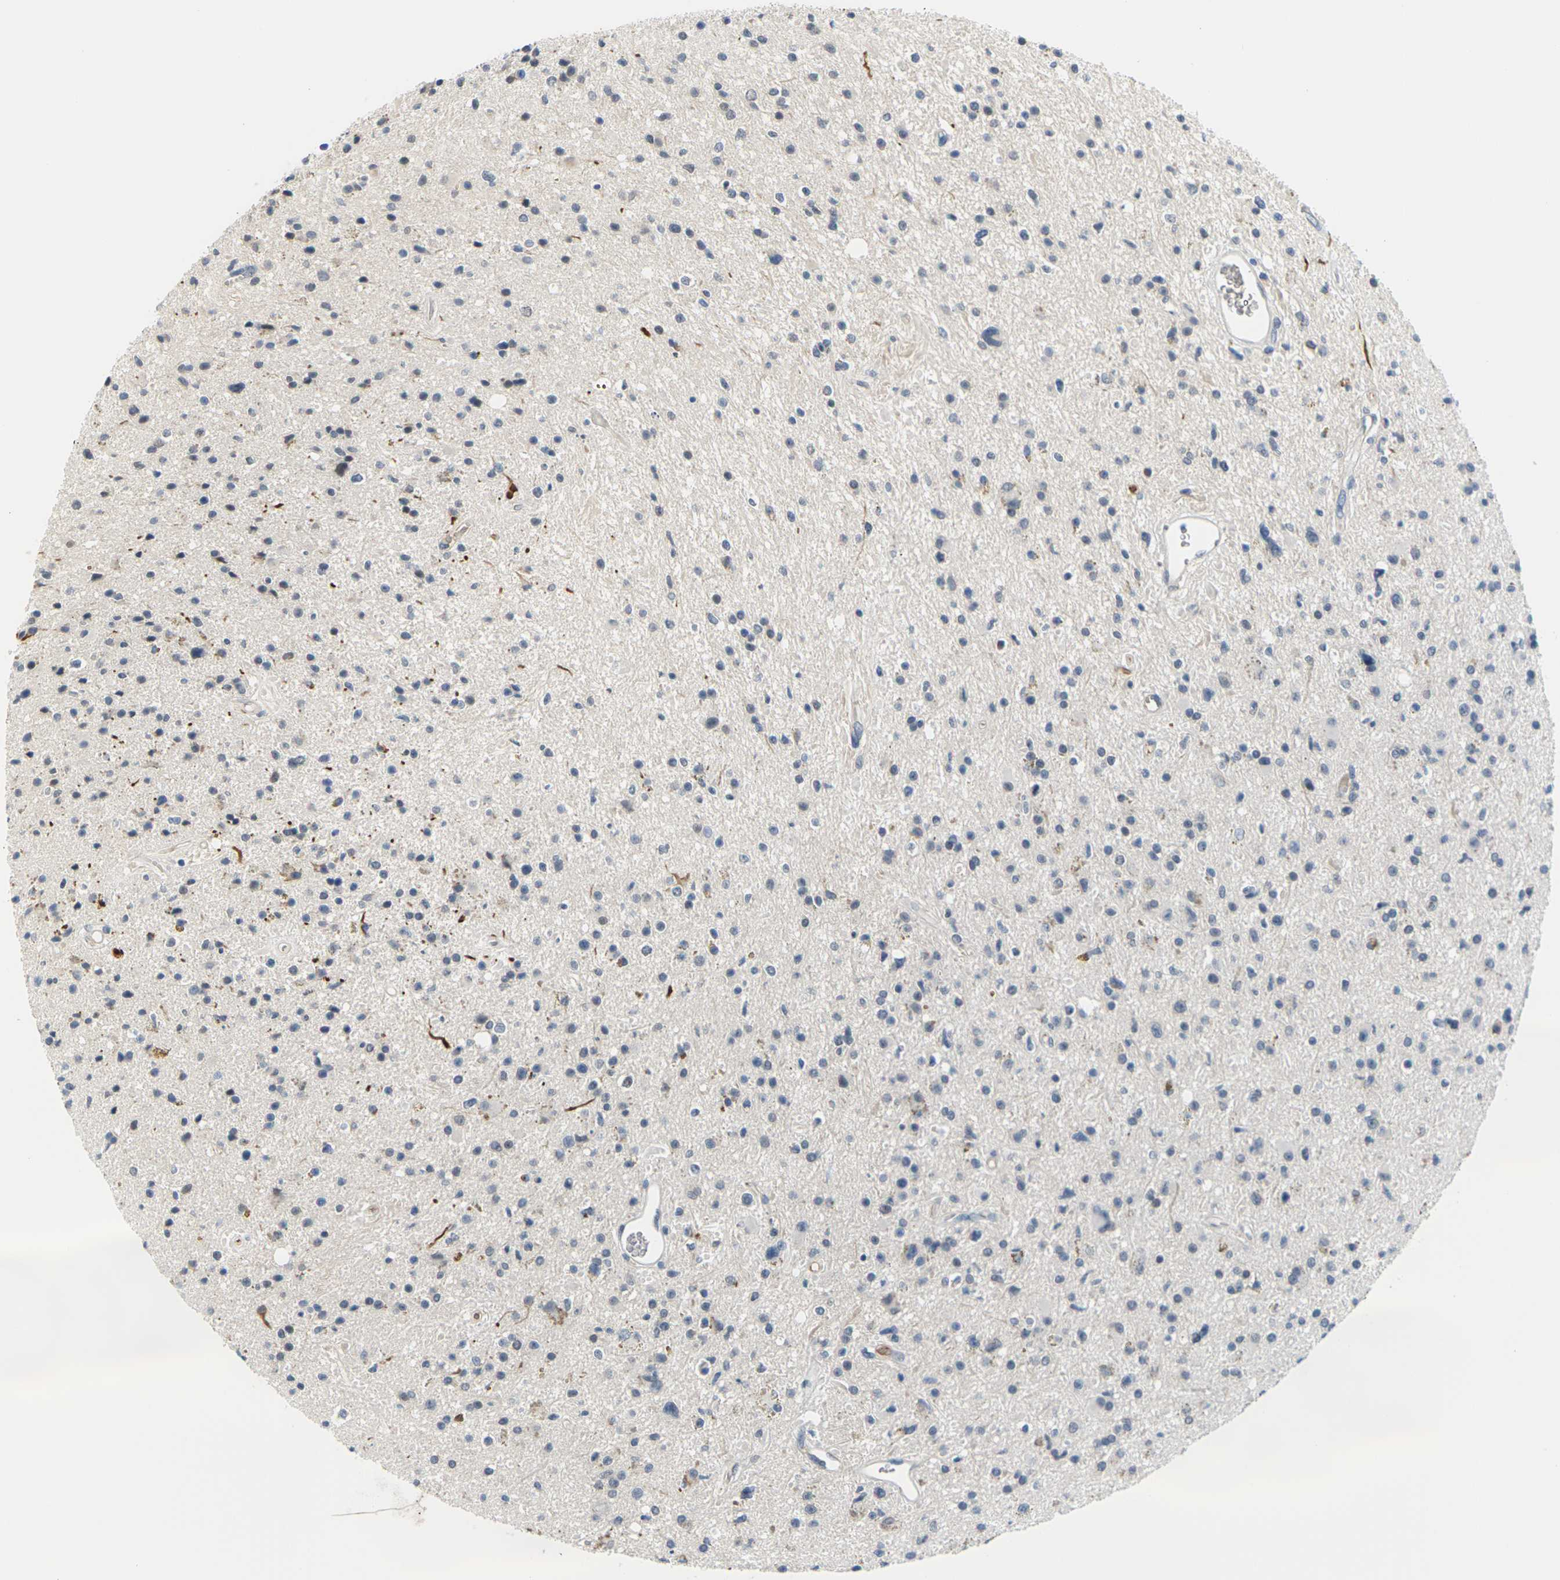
{"staining": {"intensity": "moderate", "quantity": "<25%", "location": "nuclear"}, "tissue": "glioma", "cell_type": "Tumor cells", "image_type": "cancer", "snomed": [{"axis": "morphology", "description": "Glioma, malignant, High grade"}, {"axis": "topography", "description": "Brain"}], "caption": "Protein staining of malignant high-grade glioma tissue displays moderate nuclear staining in about <25% of tumor cells. (IHC, brightfield microscopy, high magnification).", "gene": "PKP2", "patient": {"sex": "male", "age": 33}}